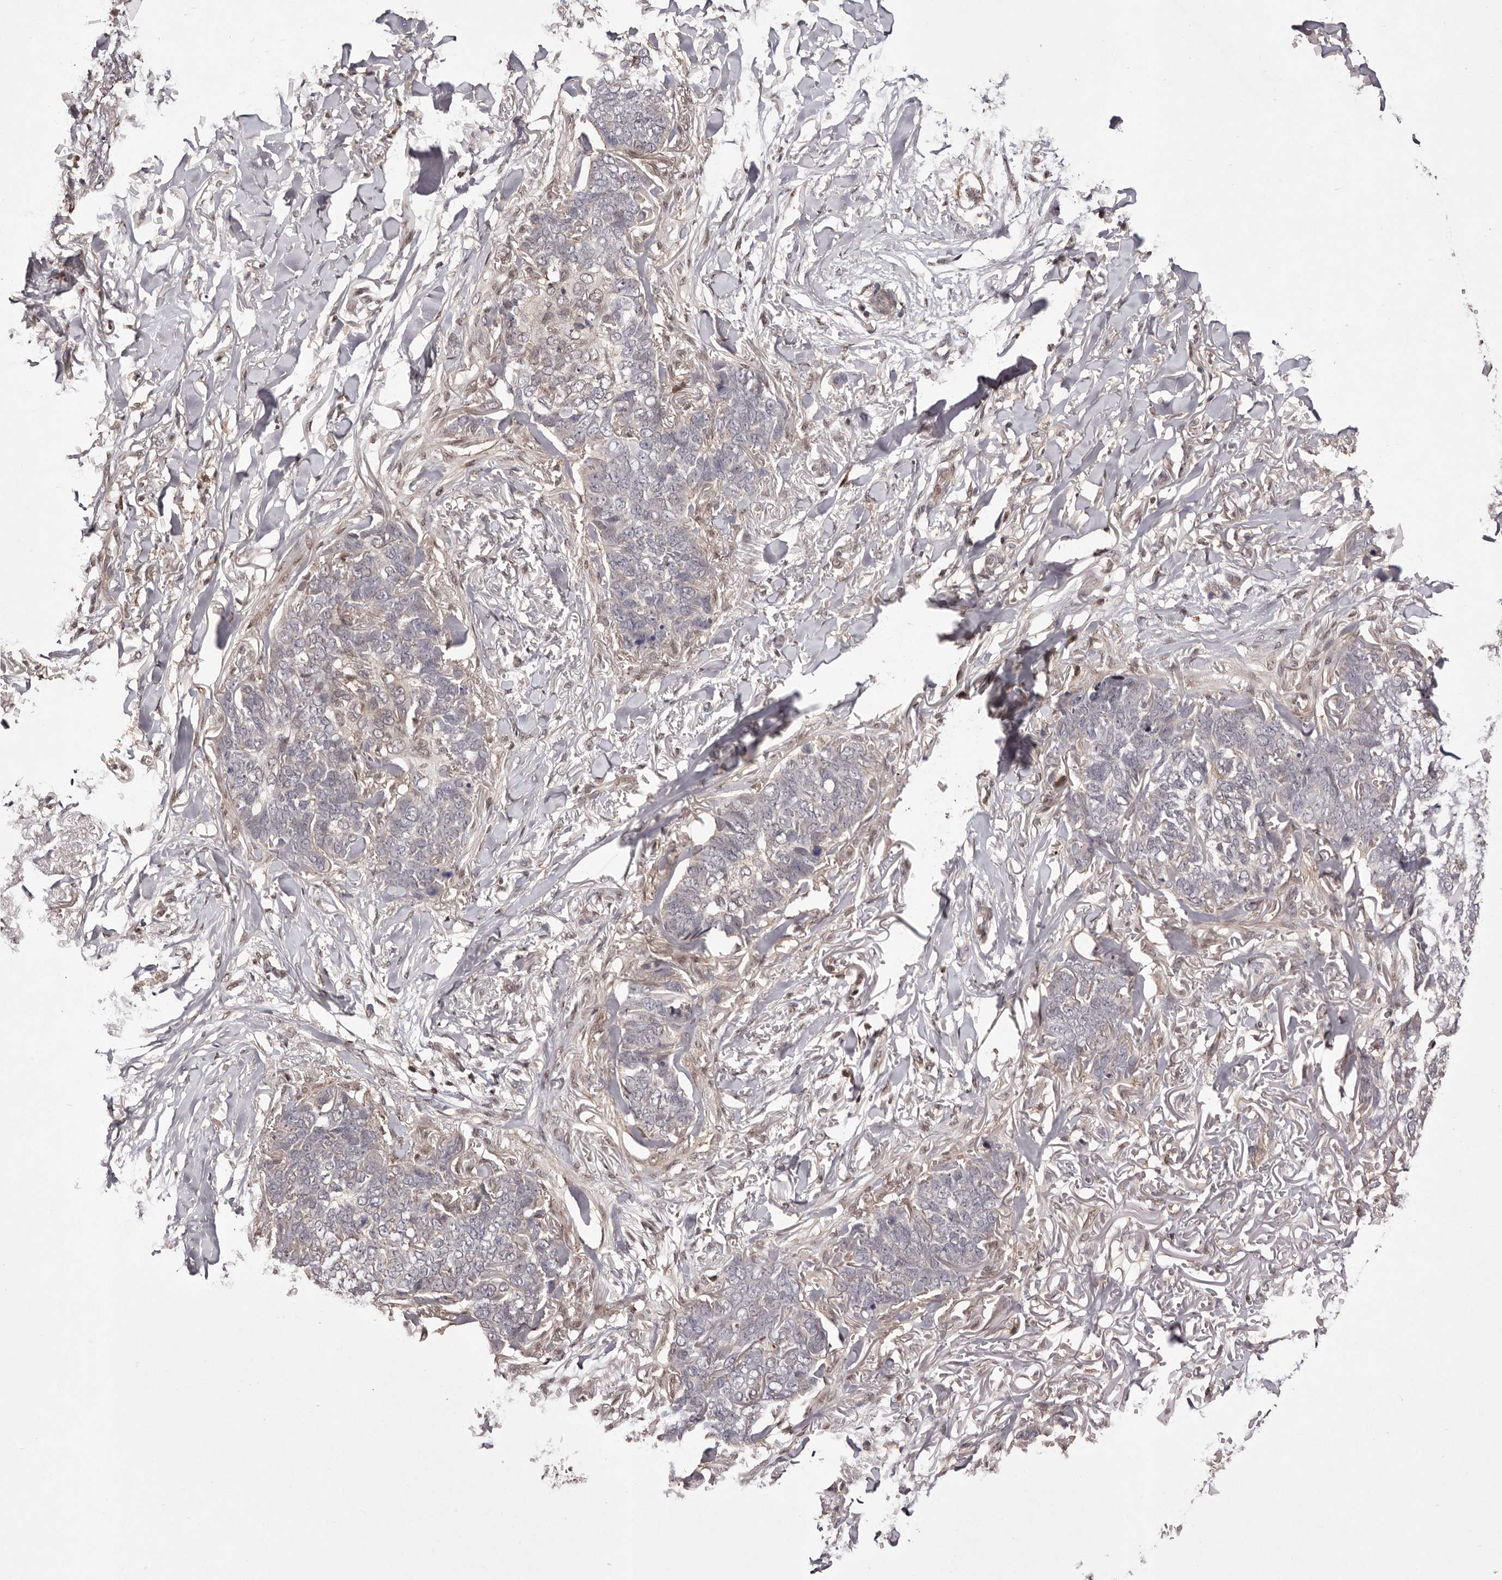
{"staining": {"intensity": "negative", "quantity": "none", "location": "none"}, "tissue": "skin cancer", "cell_type": "Tumor cells", "image_type": "cancer", "snomed": [{"axis": "morphology", "description": "Normal tissue, NOS"}, {"axis": "morphology", "description": "Basal cell carcinoma"}, {"axis": "topography", "description": "Skin"}], "caption": "Immunohistochemistry (IHC) image of neoplastic tissue: human skin cancer (basal cell carcinoma) stained with DAB reveals no significant protein staining in tumor cells.", "gene": "FBXO5", "patient": {"sex": "male", "age": 77}}